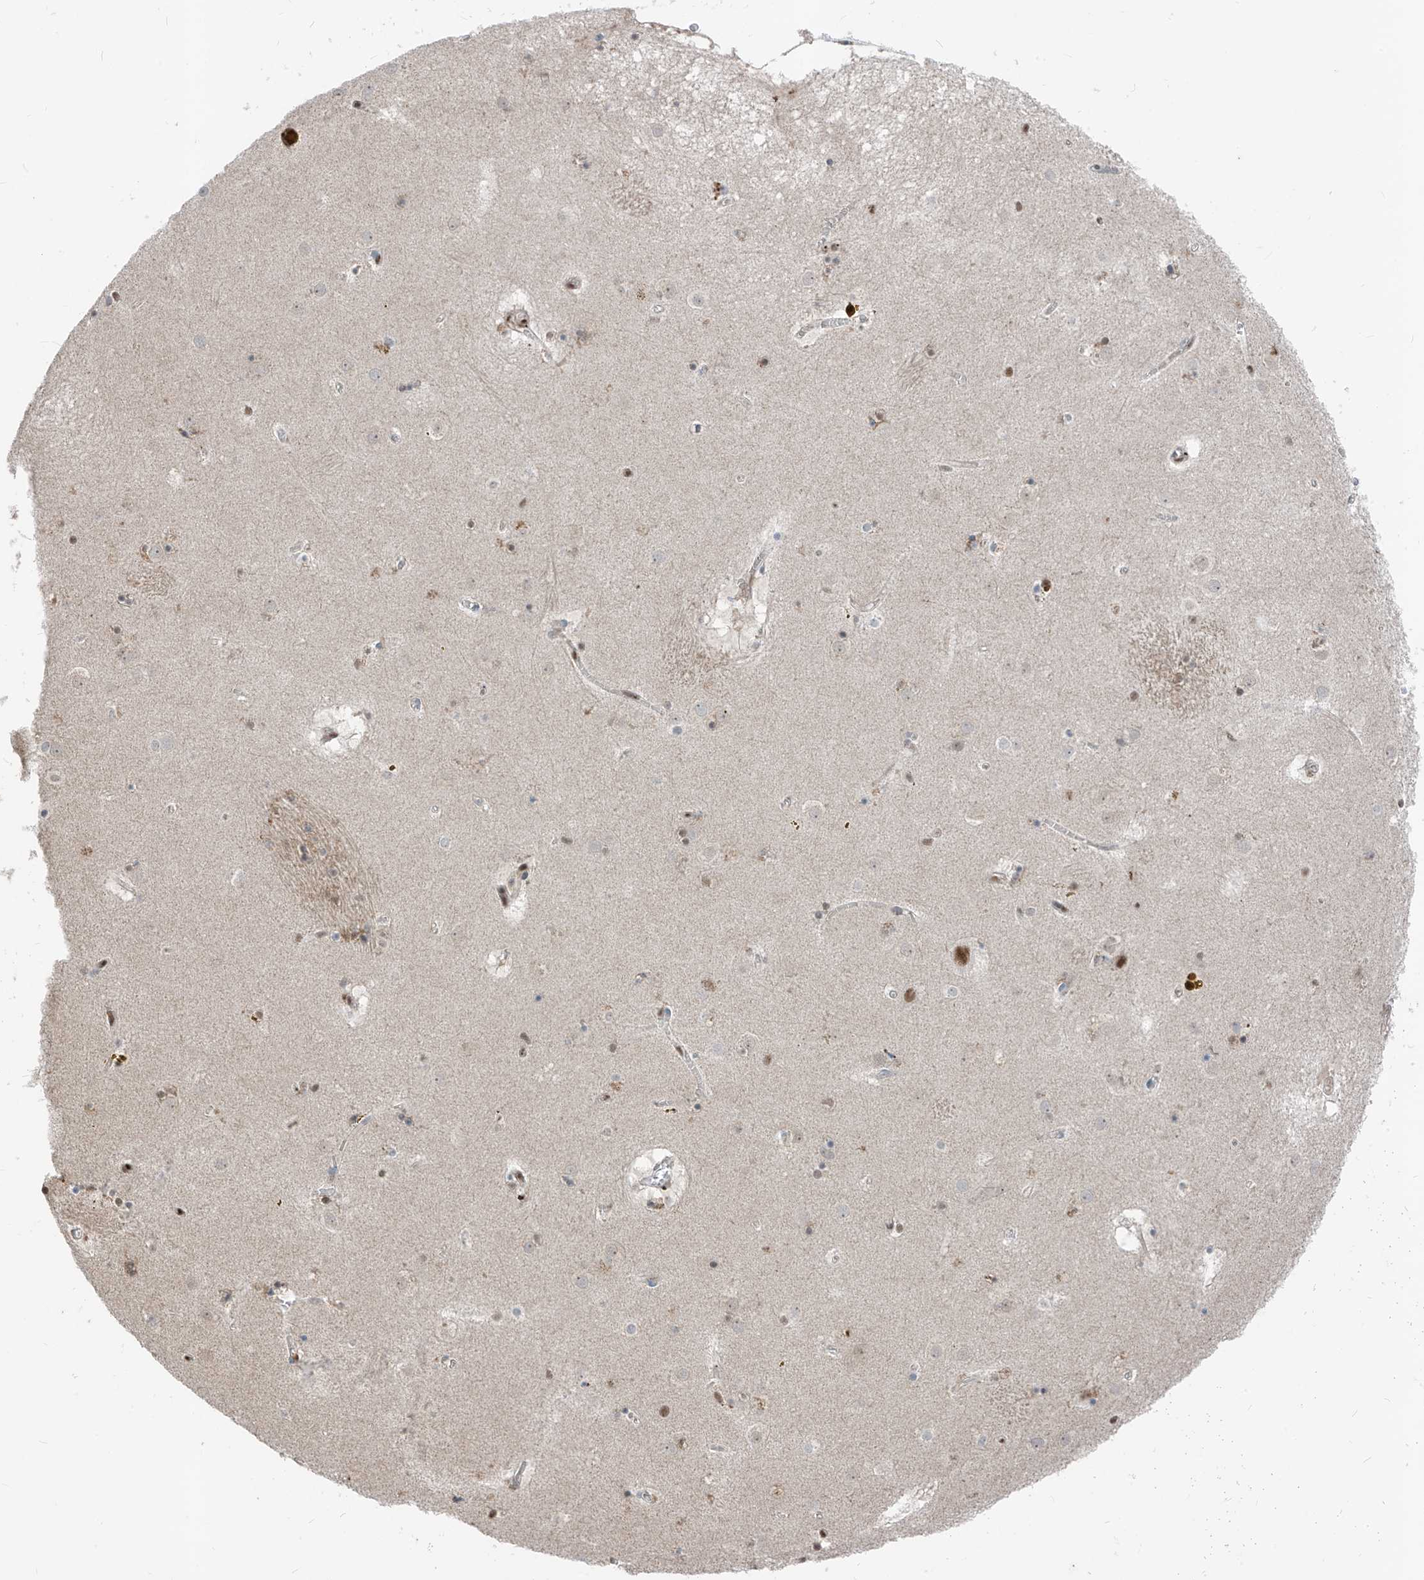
{"staining": {"intensity": "moderate", "quantity": "<25%", "location": "nuclear"}, "tissue": "caudate", "cell_type": "Glial cells", "image_type": "normal", "snomed": [{"axis": "morphology", "description": "Normal tissue, NOS"}, {"axis": "topography", "description": "Lateral ventricle wall"}], "caption": "A high-resolution histopathology image shows immunohistochemistry (IHC) staining of normal caudate, which demonstrates moderate nuclear staining in about <25% of glial cells.", "gene": "RBP7", "patient": {"sex": "male", "age": 70}}